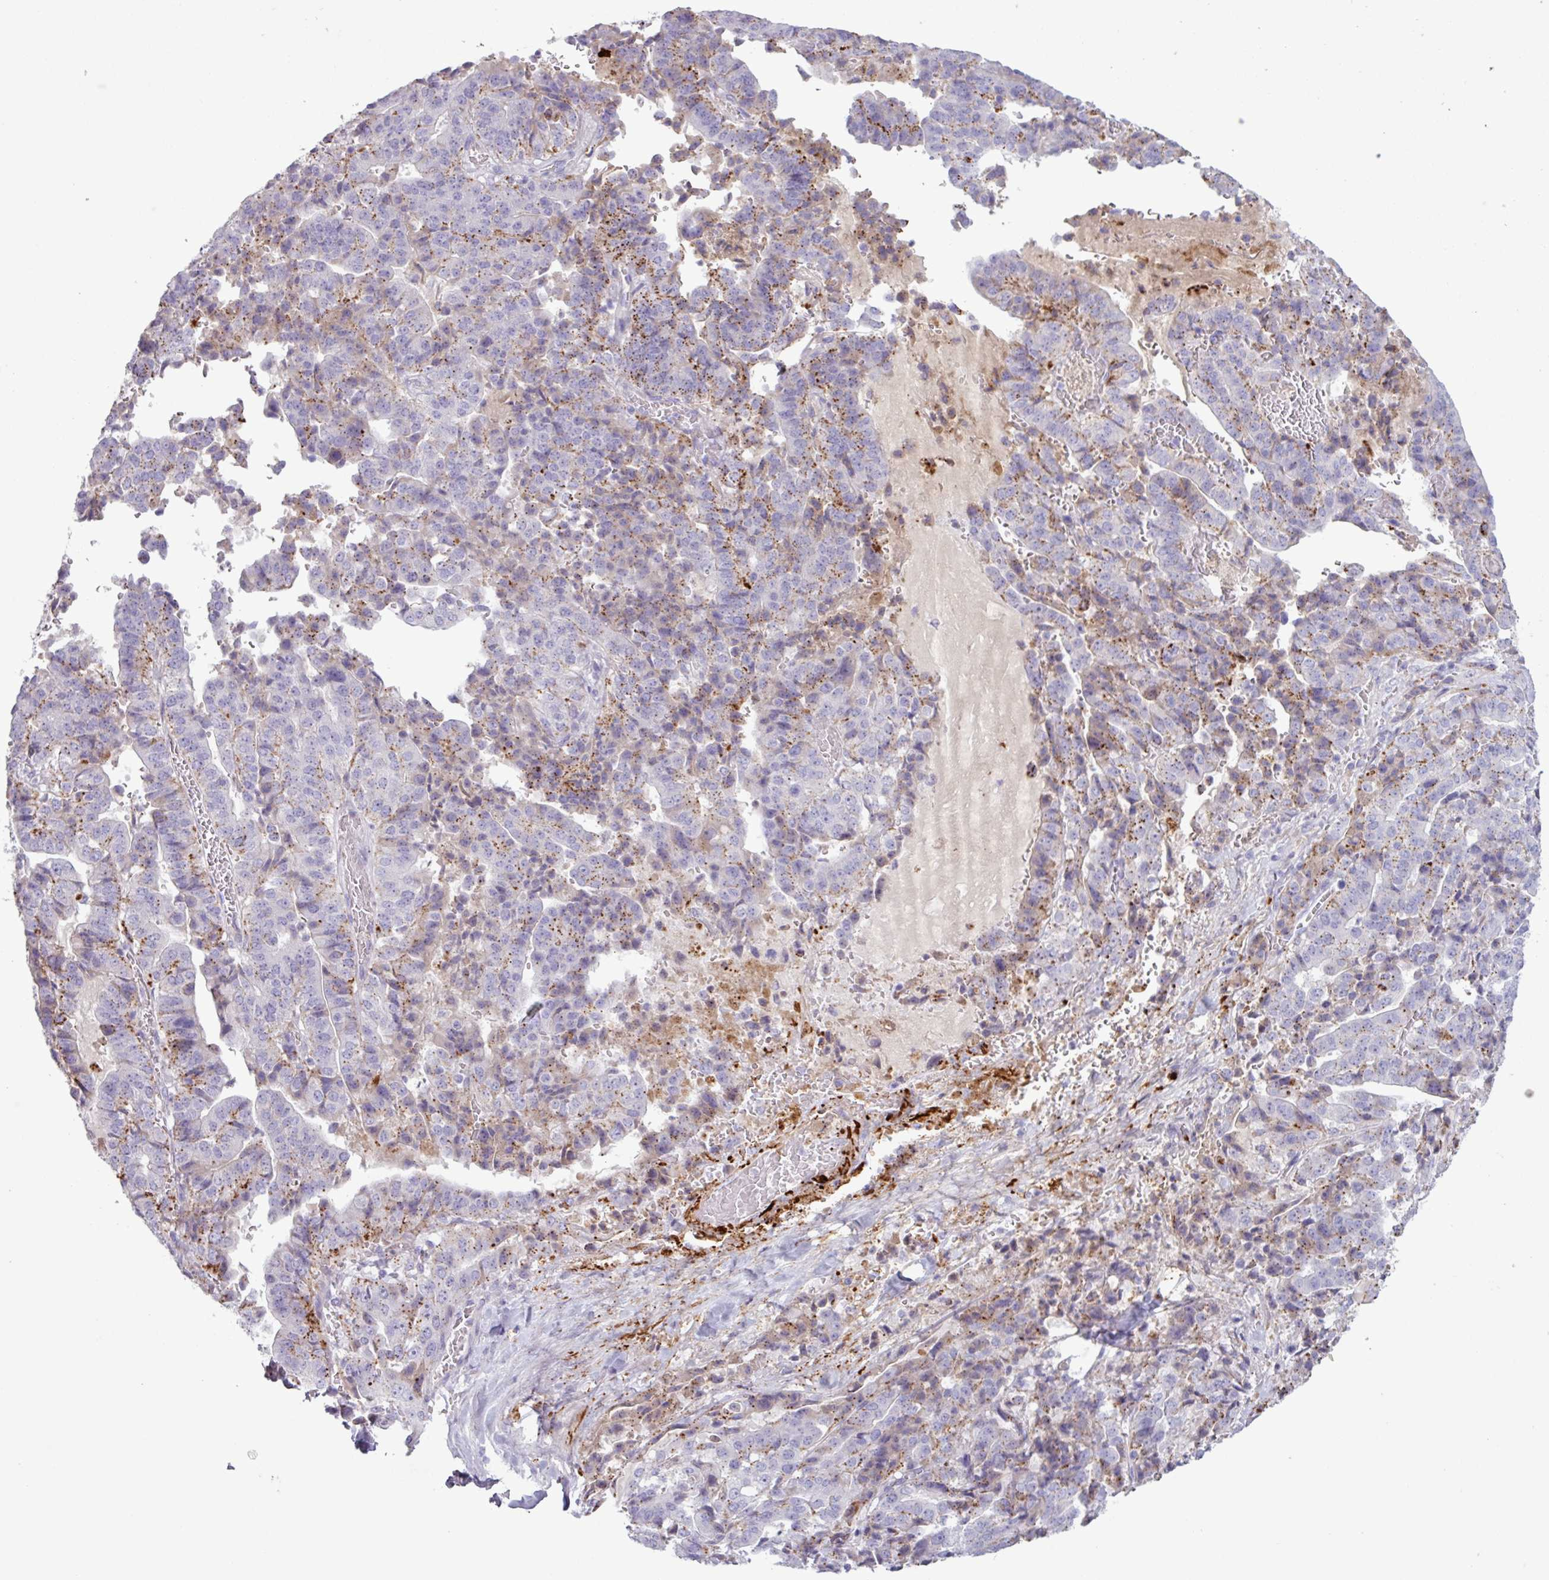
{"staining": {"intensity": "moderate", "quantity": "25%-75%", "location": "cytoplasmic/membranous"}, "tissue": "stomach cancer", "cell_type": "Tumor cells", "image_type": "cancer", "snomed": [{"axis": "morphology", "description": "Adenocarcinoma, NOS"}, {"axis": "topography", "description": "Stomach"}], "caption": "Protein staining of stomach cancer (adenocarcinoma) tissue exhibits moderate cytoplasmic/membranous positivity in about 25%-75% of tumor cells.", "gene": "C4B", "patient": {"sex": "male", "age": 48}}